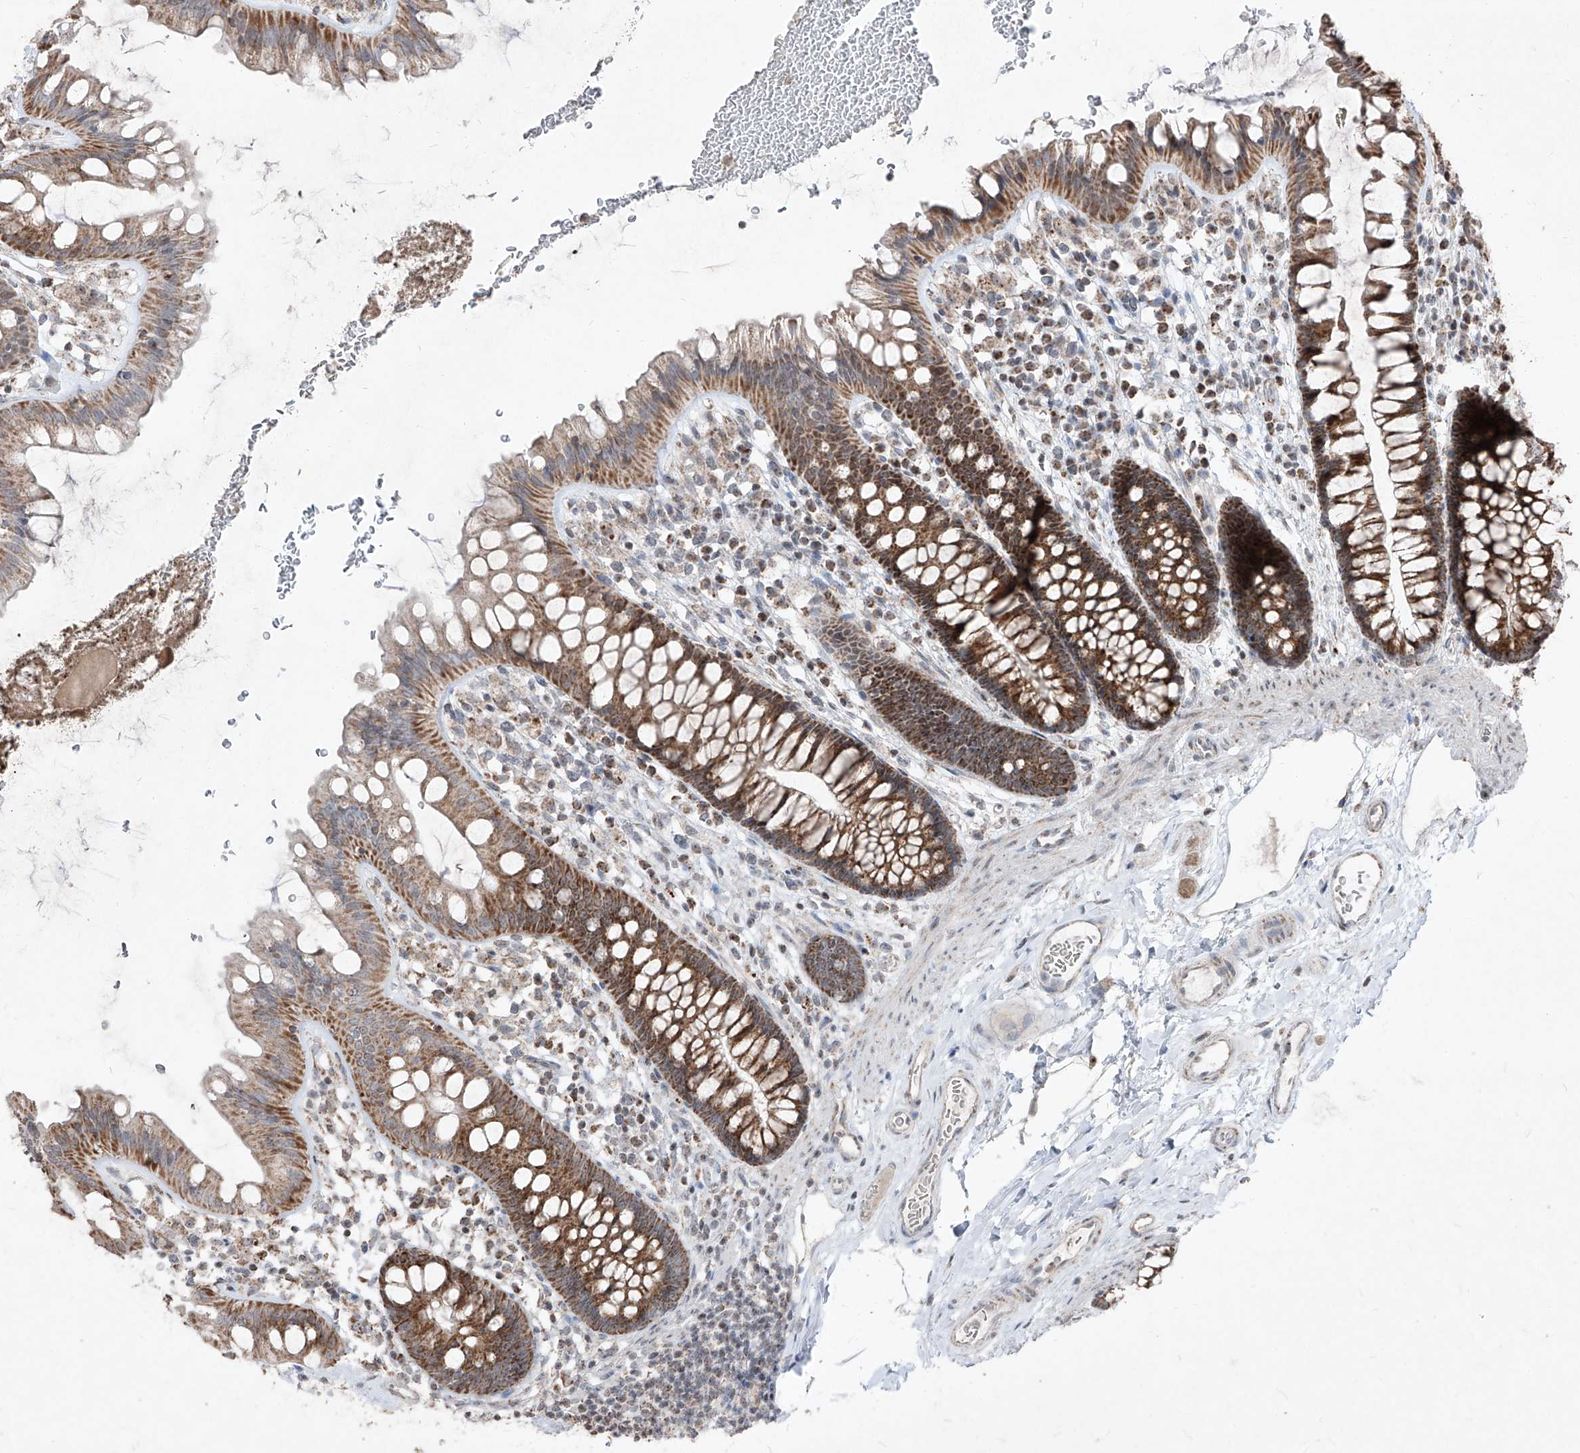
{"staining": {"intensity": "negative", "quantity": "none", "location": "none"}, "tissue": "colon", "cell_type": "Endothelial cells", "image_type": "normal", "snomed": [{"axis": "morphology", "description": "Normal tissue, NOS"}, {"axis": "topography", "description": "Colon"}], "caption": "Human colon stained for a protein using immunohistochemistry exhibits no positivity in endothelial cells.", "gene": "NDUFB3", "patient": {"sex": "female", "age": 62}}